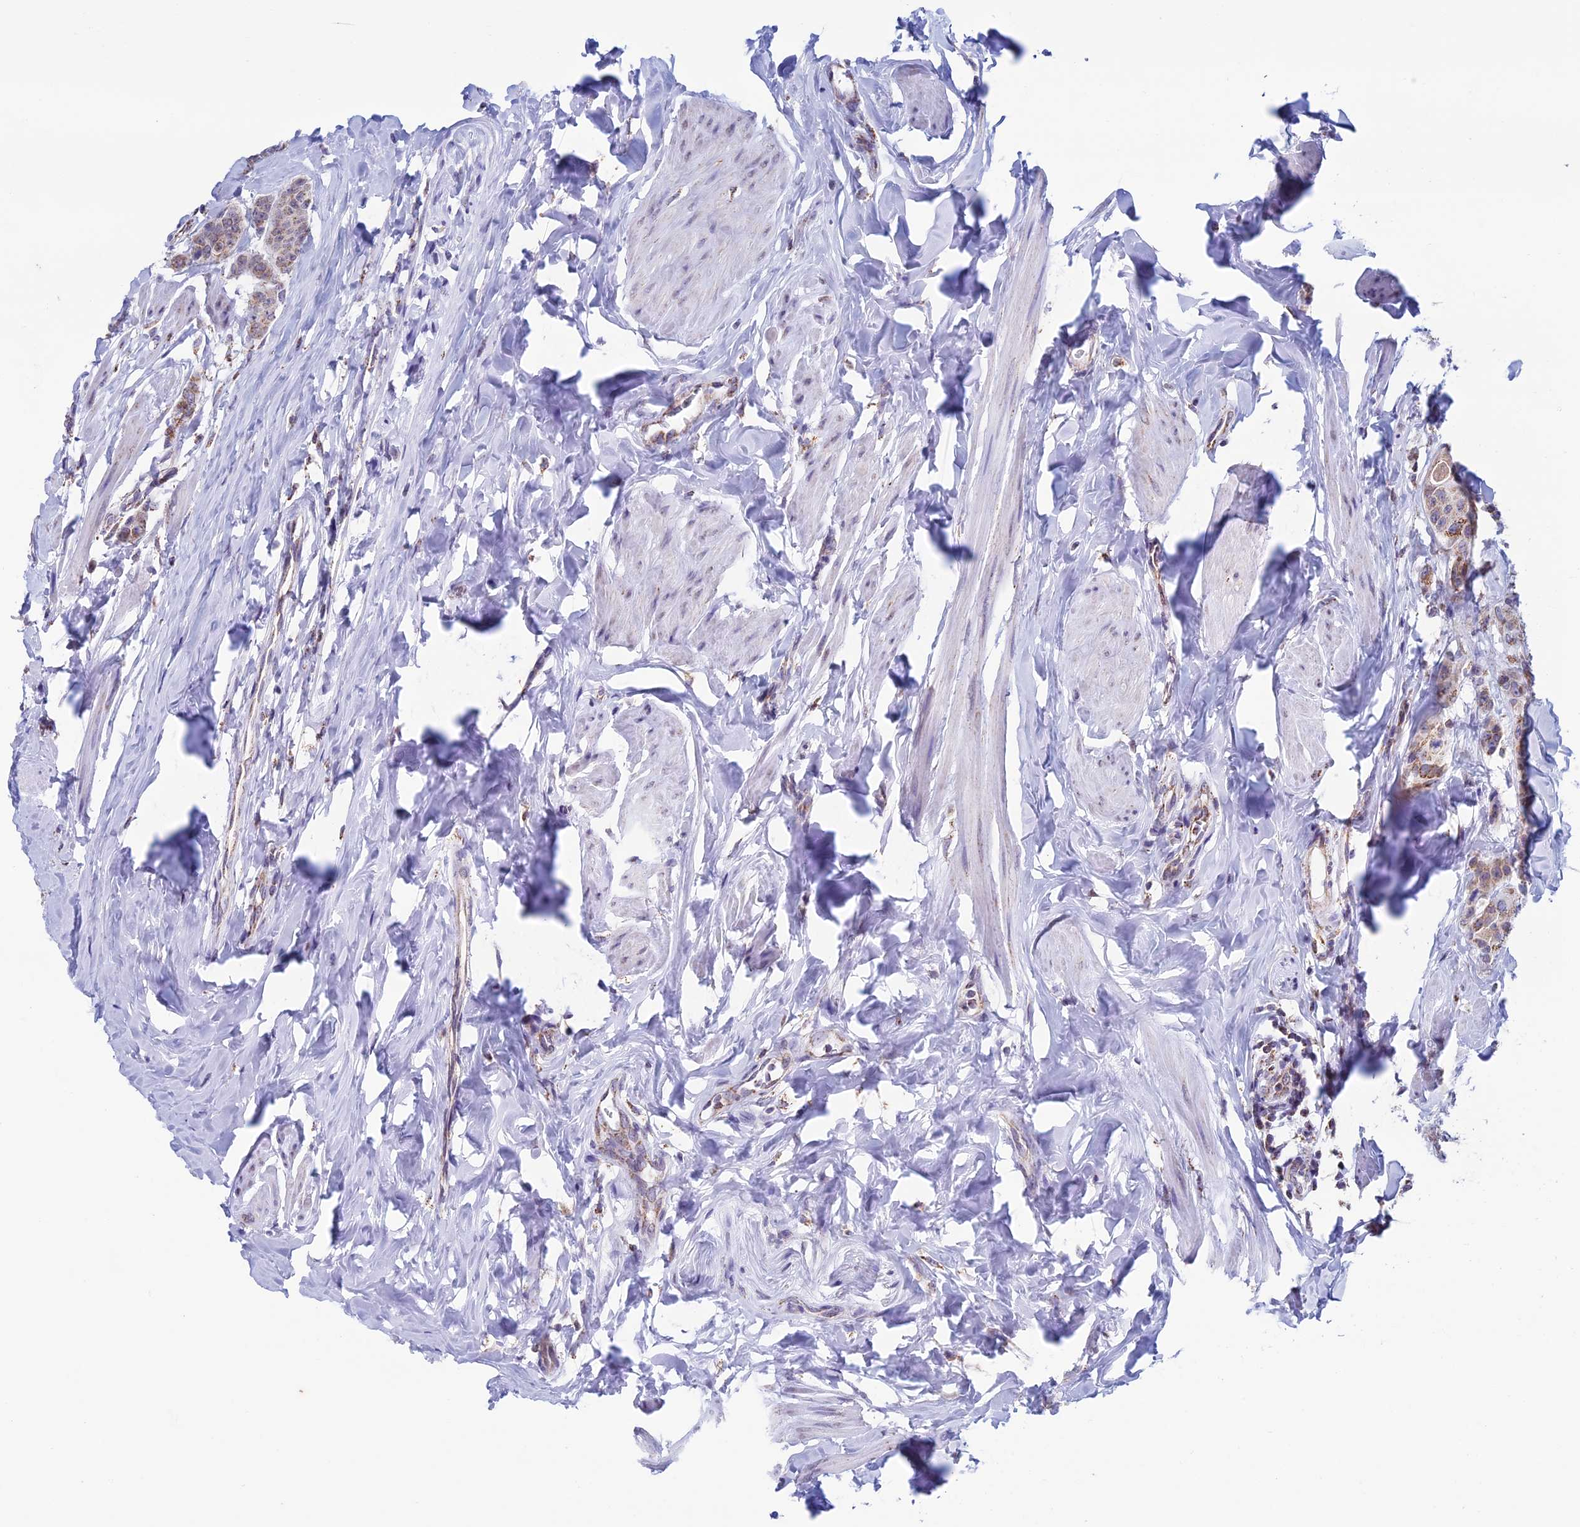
{"staining": {"intensity": "moderate", "quantity": ">75%", "location": "cytoplasmic/membranous"}, "tissue": "breast cancer", "cell_type": "Tumor cells", "image_type": "cancer", "snomed": [{"axis": "morphology", "description": "Duct carcinoma"}, {"axis": "topography", "description": "Breast"}], "caption": "This is a micrograph of IHC staining of breast intraductal carcinoma, which shows moderate positivity in the cytoplasmic/membranous of tumor cells.", "gene": "ZNG1B", "patient": {"sex": "female", "age": 40}}